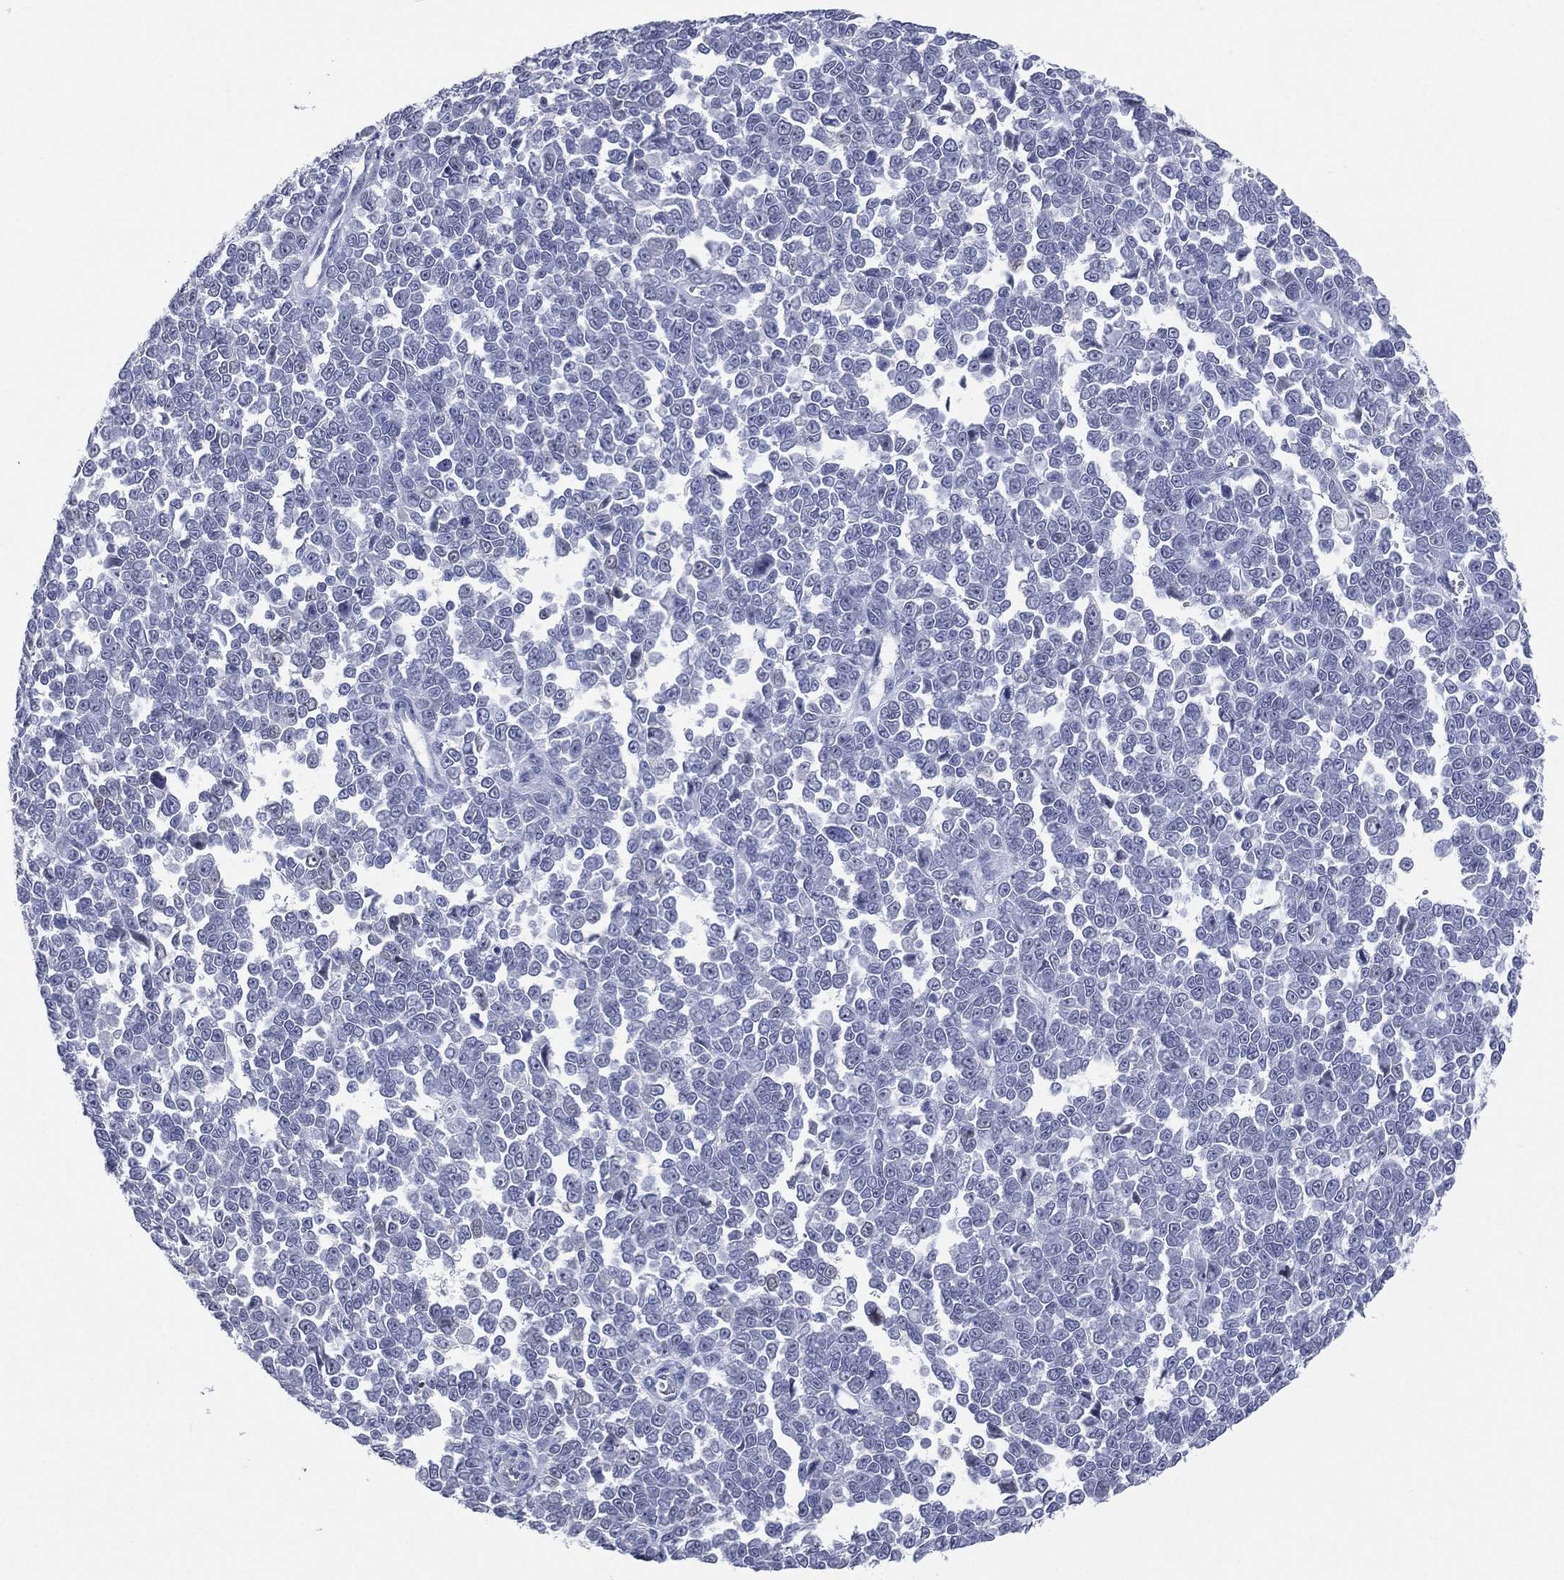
{"staining": {"intensity": "negative", "quantity": "none", "location": "none"}, "tissue": "melanoma", "cell_type": "Tumor cells", "image_type": "cancer", "snomed": [{"axis": "morphology", "description": "Malignant melanoma, NOS"}, {"axis": "topography", "description": "Skin"}], "caption": "Malignant melanoma stained for a protein using immunohistochemistry (IHC) reveals no positivity tumor cells.", "gene": "AKAP3", "patient": {"sex": "female", "age": 95}}